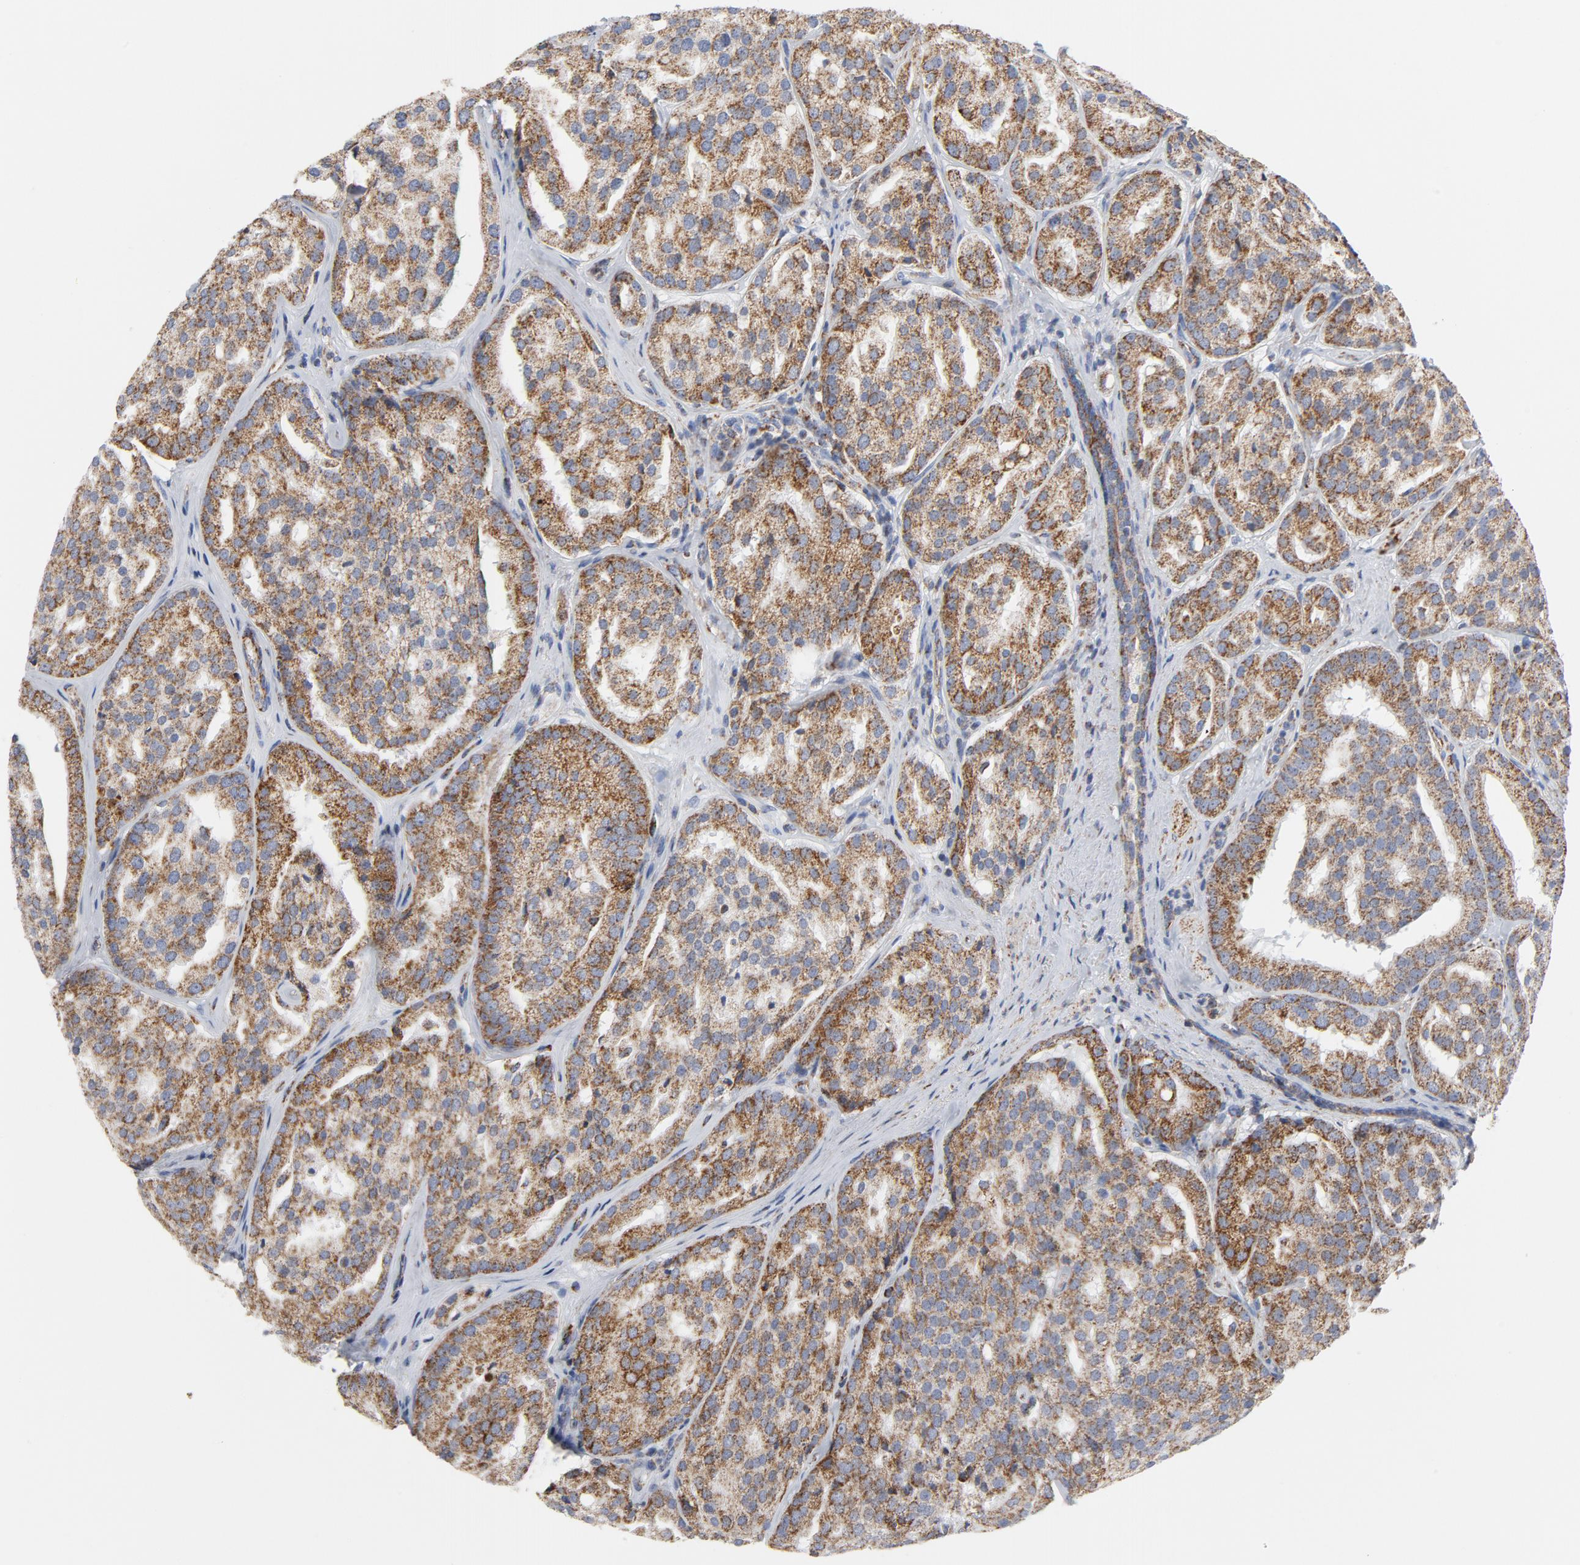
{"staining": {"intensity": "strong", "quantity": ">75%", "location": "cytoplasmic/membranous"}, "tissue": "prostate cancer", "cell_type": "Tumor cells", "image_type": "cancer", "snomed": [{"axis": "morphology", "description": "Adenocarcinoma, High grade"}, {"axis": "topography", "description": "Prostate"}], "caption": "DAB (3,3'-diaminobenzidine) immunohistochemical staining of human prostate high-grade adenocarcinoma reveals strong cytoplasmic/membranous protein expression in about >75% of tumor cells.", "gene": "CYCS", "patient": {"sex": "male", "age": 64}}